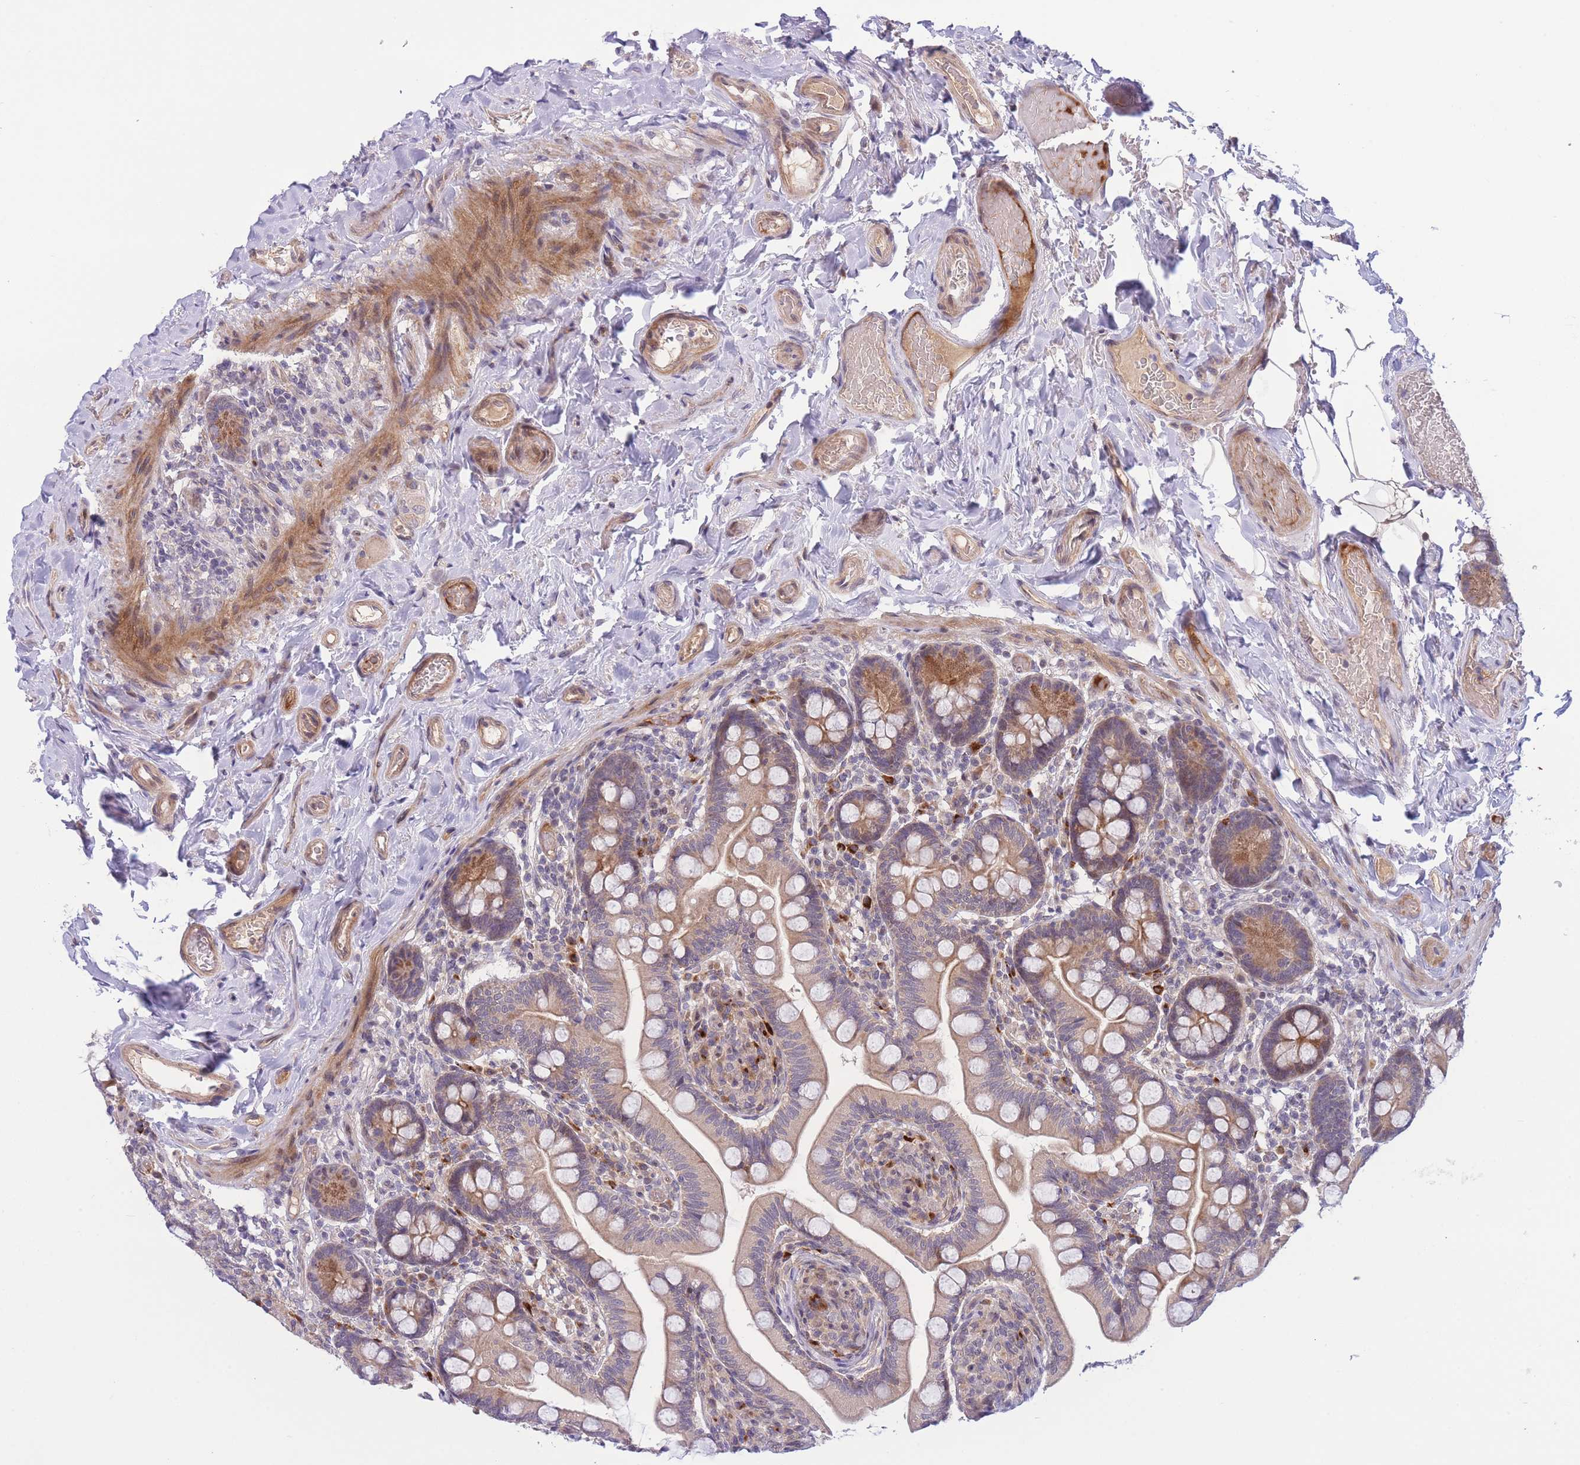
{"staining": {"intensity": "moderate", "quantity": ">75%", "location": "cytoplasmic/membranous"}, "tissue": "small intestine", "cell_type": "Glandular cells", "image_type": "normal", "snomed": [{"axis": "morphology", "description": "Normal tissue, NOS"}, {"axis": "topography", "description": "Small intestine"}], "caption": "Protein positivity by immunohistochemistry displays moderate cytoplasmic/membranous staining in about >75% of glandular cells in normal small intestine.", "gene": "CDC25B", "patient": {"sex": "female", "age": 64}}